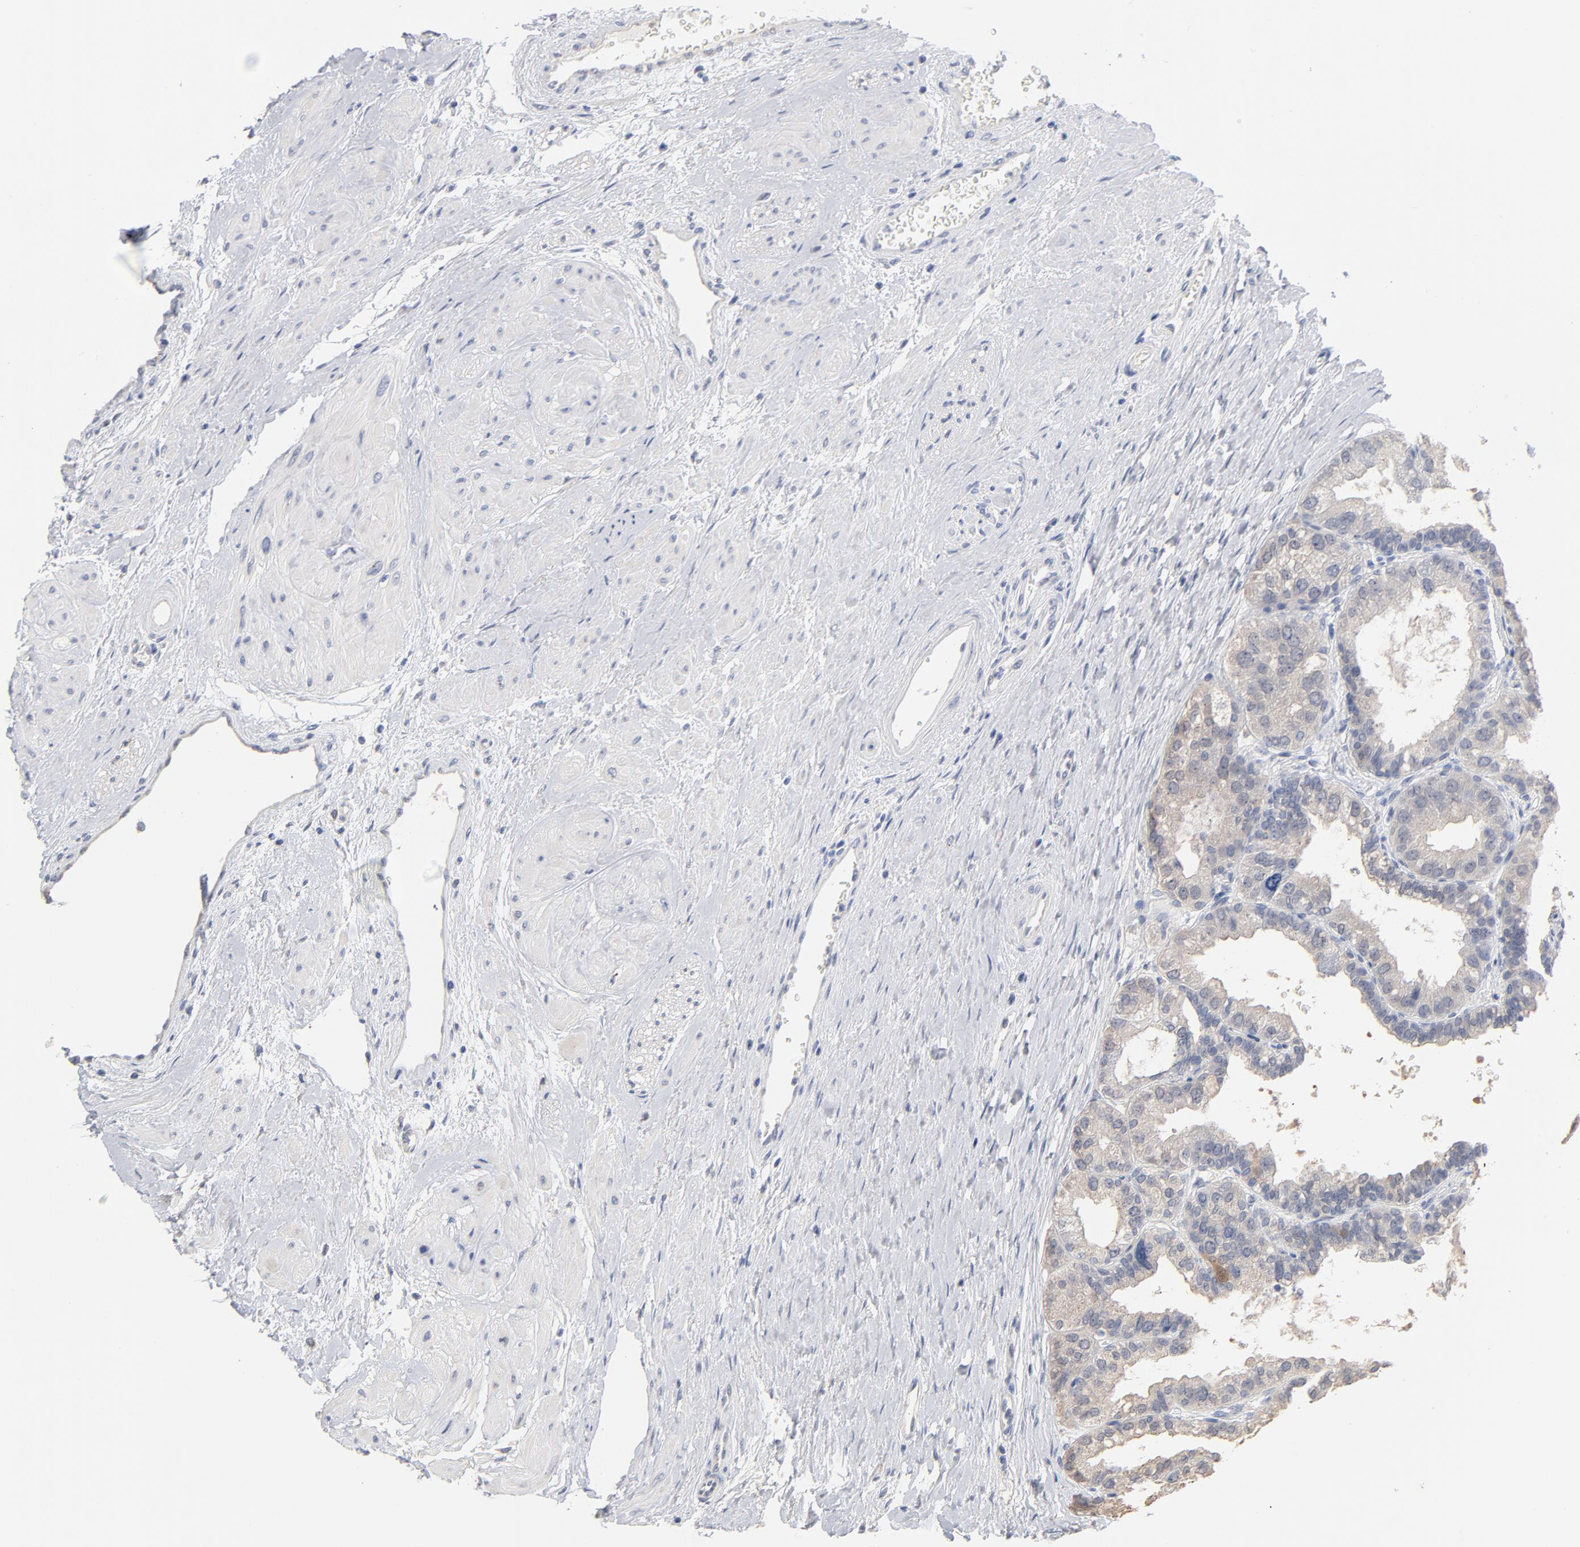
{"staining": {"intensity": "weak", "quantity": "<25%", "location": "cytoplasmic/membranous"}, "tissue": "prostate", "cell_type": "Glandular cells", "image_type": "normal", "snomed": [{"axis": "morphology", "description": "Normal tissue, NOS"}, {"axis": "topography", "description": "Prostate"}], "caption": "IHC micrograph of unremarkable prostate stained for a protein (brown), which exhibits no positivity in glandular cells.", "gene": "DNAL4", "patient": {"sex": "male", "age": 60}}